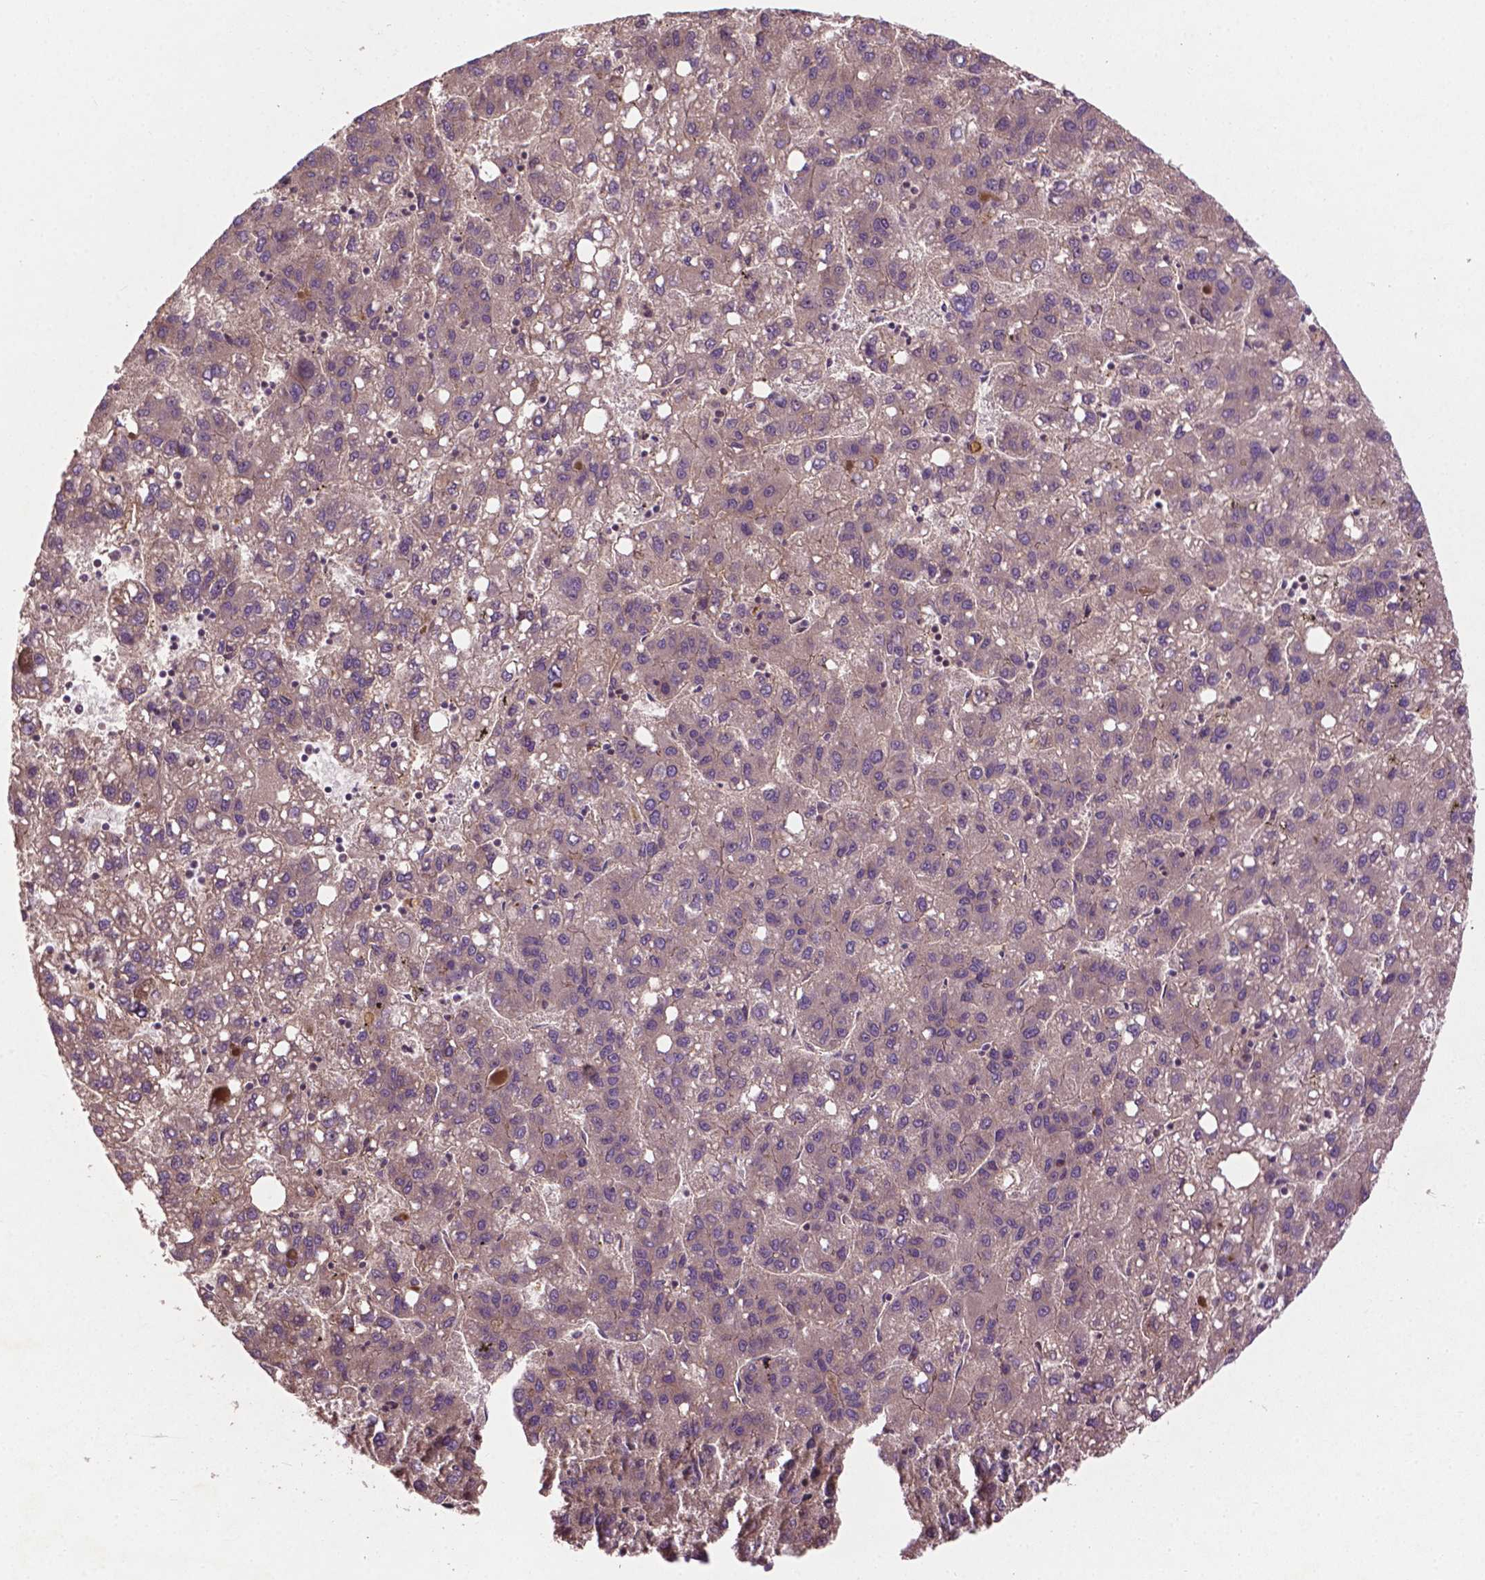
{"staining": {"intensity": "weak", "quantity": "25%-75%", "location": "cytoplasmic/membranous"}, "tissue": "liver cancer", "cell_type": "Tumor cells", "image_type": "cancer", "snomed": [{"axis": "morphology", "description": "Carcinoma, Hepatocellular, NOS"}, {"axis": "topography", "description": "Liver"}], "caption": "Liver cancer (hepatocellular carcinoma) stained for a protein (brown) displays weak cytoplasmic/membranous positive expression in approximately 25%-75% of tumor cells.", "gene": "B3GALNT2", "patient": {"sex": "female", "age": 82}}